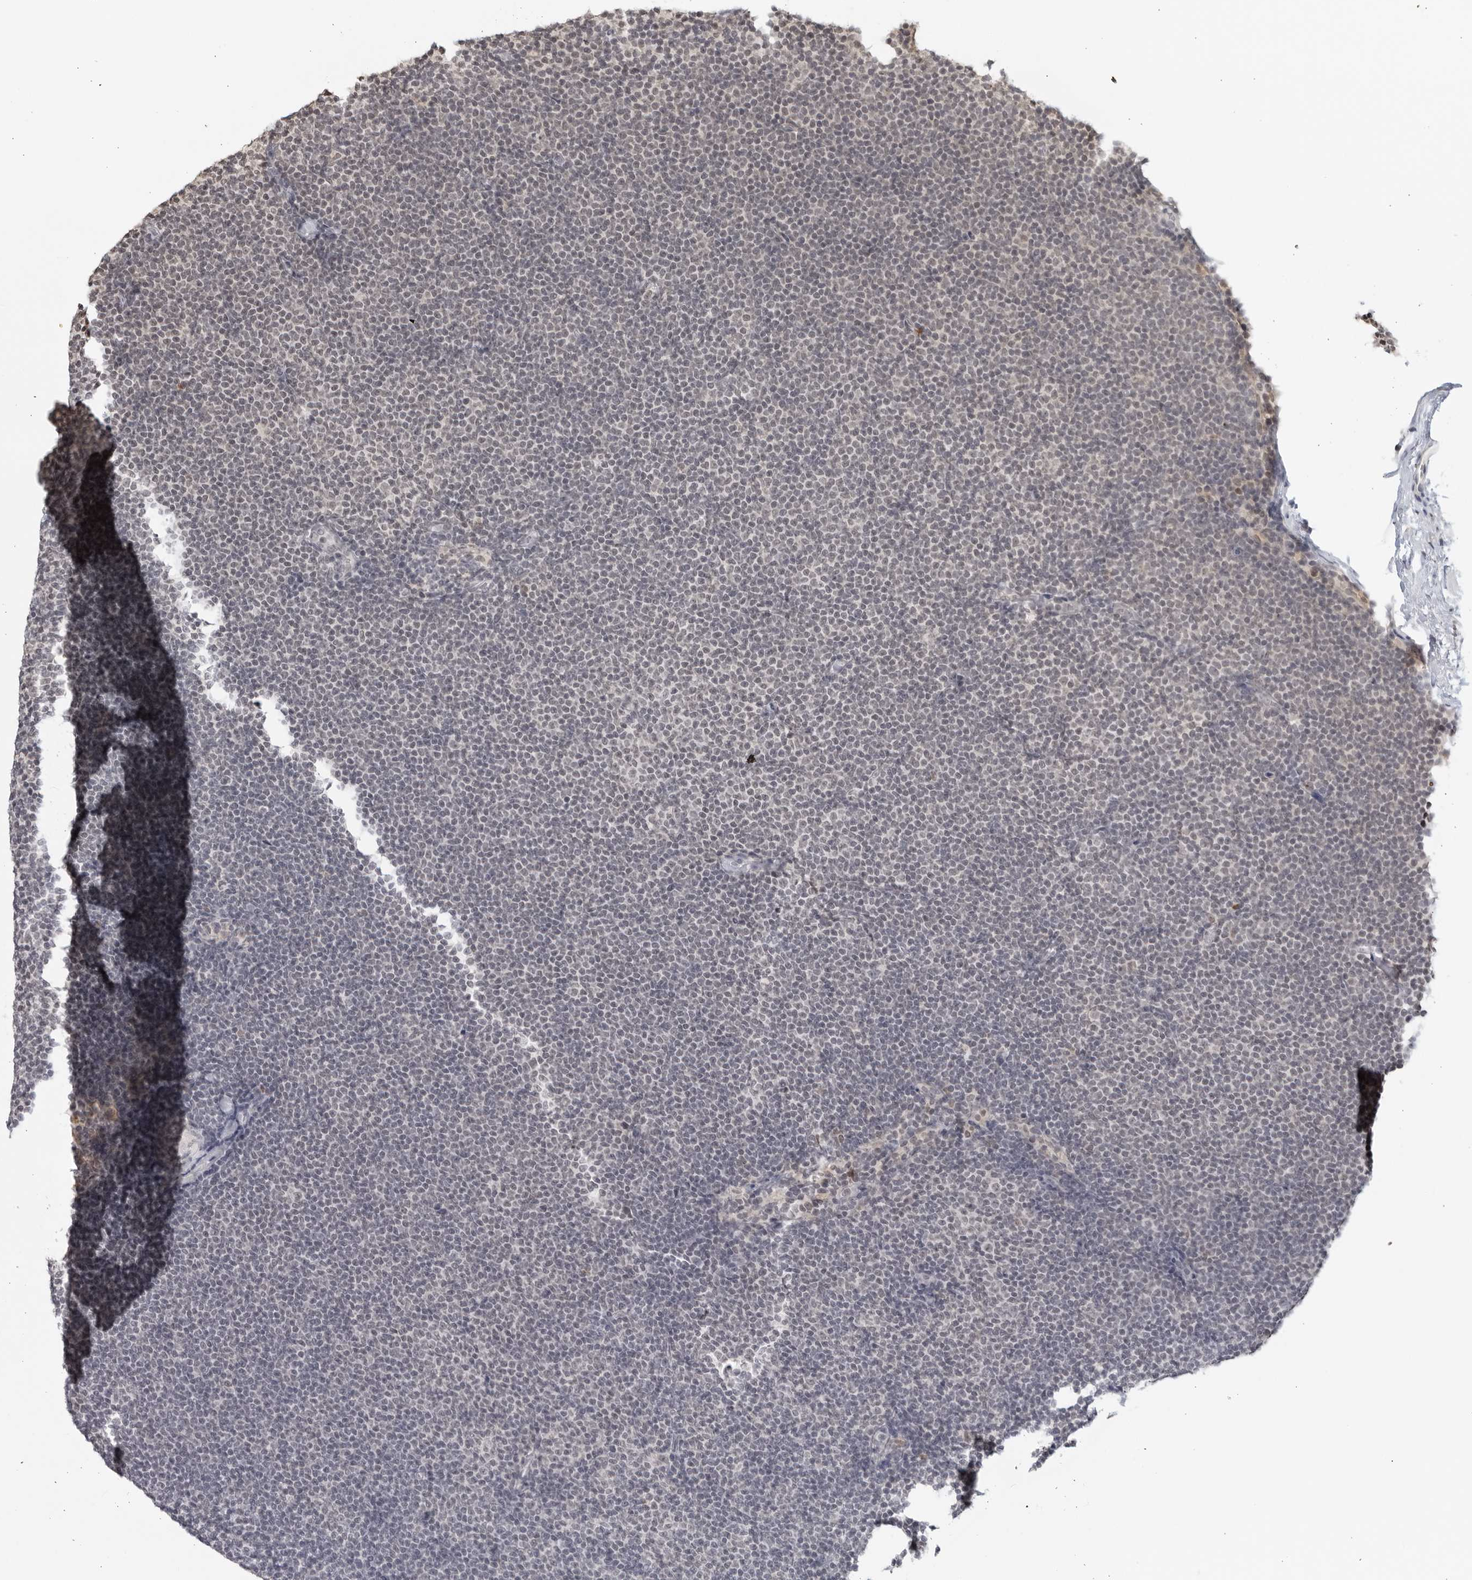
{"staining": {"intensity": "negative", "quantity": "none", "location": "none"}, "tissue": "lymphoma", "cell_type": "Tumor cells", "image_type": "cancer", "snomed": [{"axis": "morphology", "description": "Malignant lymphoma, non-Hodgkin's type, Low grade"}, {"axis": "topography", "description": "Lymph node"}], "caption": "High power microscopy photomicrograph of an immunohistochemistry photomicrograph of lymphoma, revealing no significant positivity in tumor cells. Nuclei are stained in blue.", "gene": "RAB11FIP3", "patient": {"sex": "female", "age": 53}}